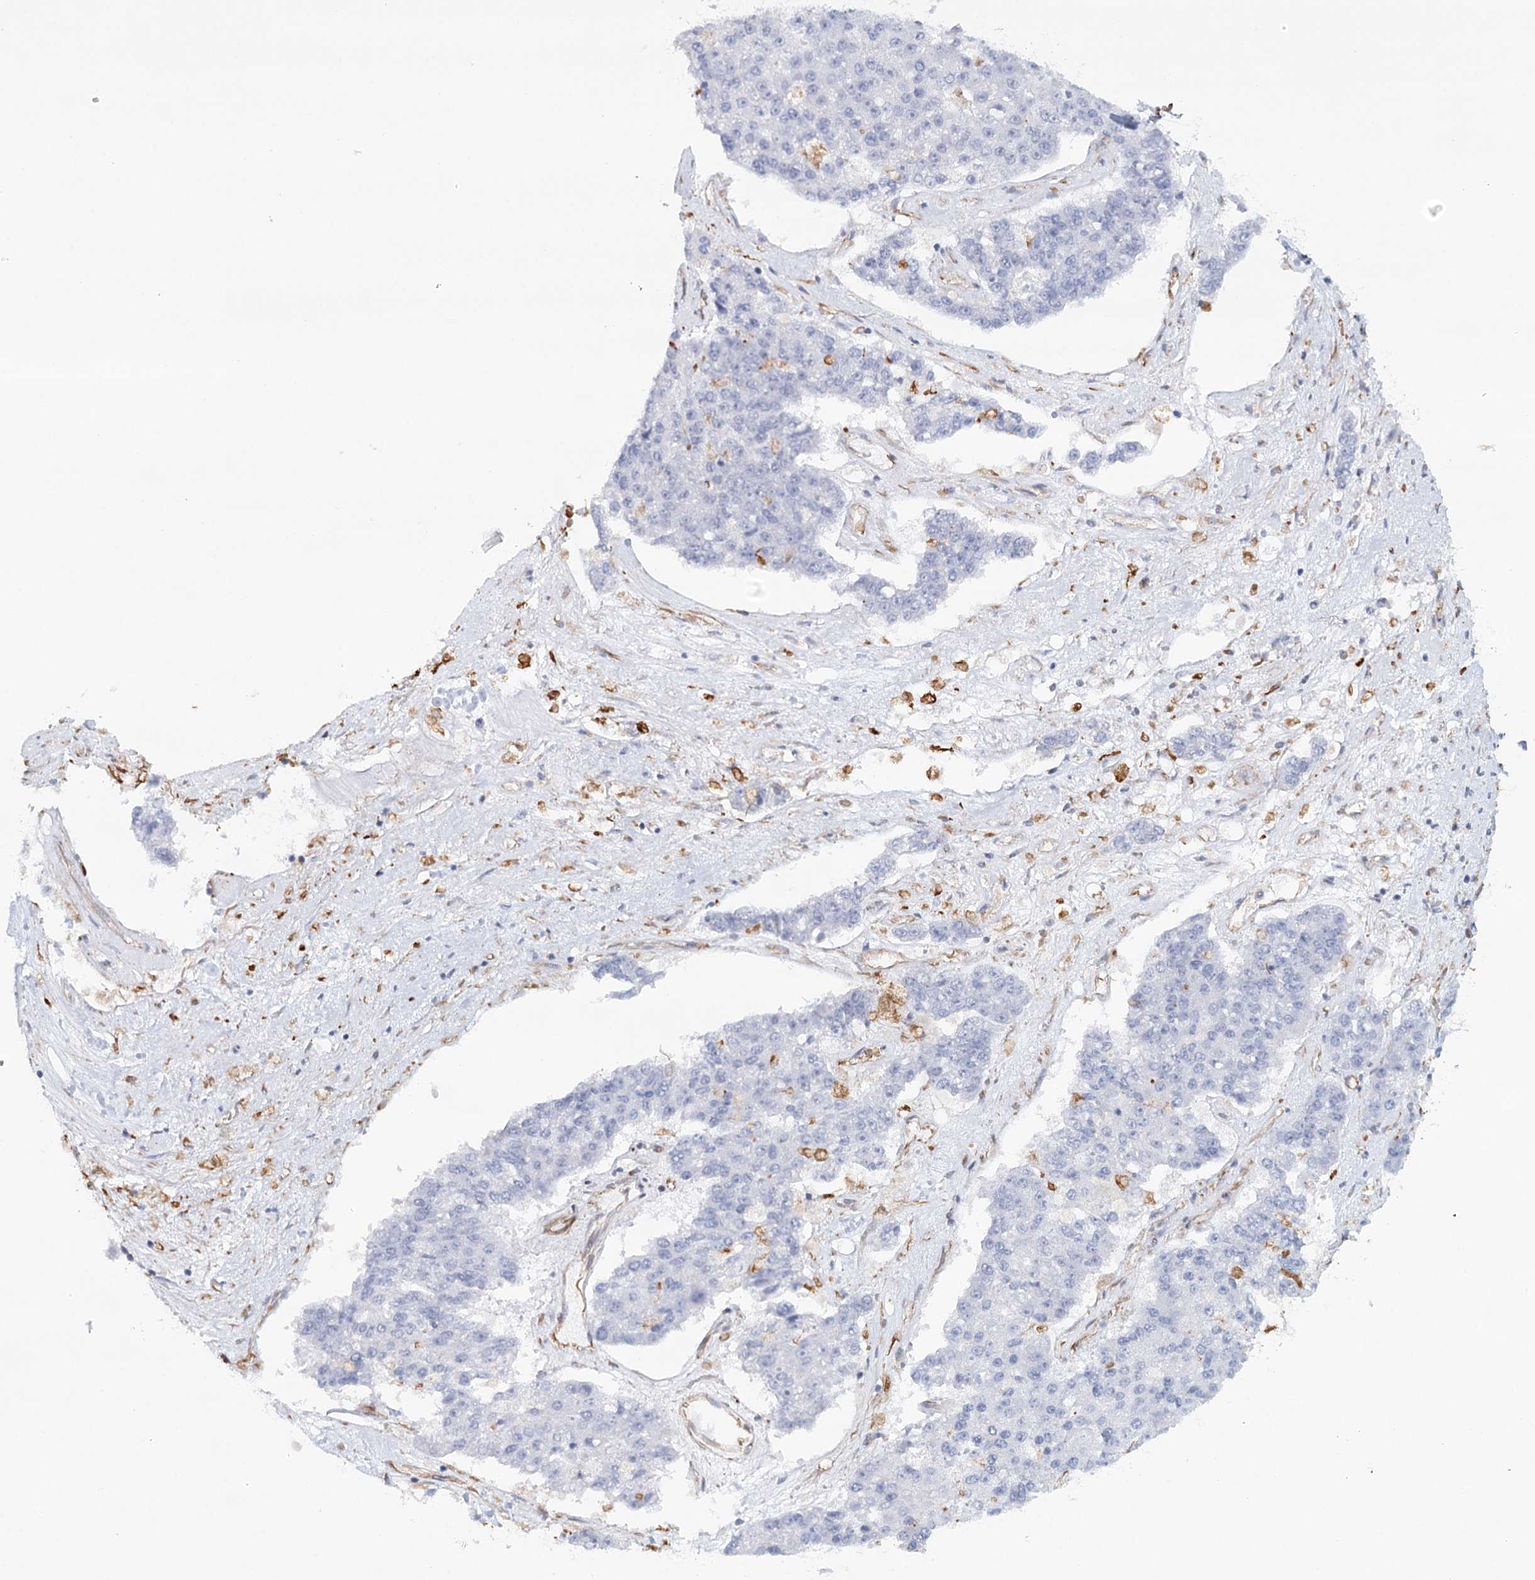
{"staining": {"intensity": "negative", "quantity": "none", "location": "none"}, "tissue": "pancreatic cancer", "cell_type": "Tumor cells", "image_type": "cancer", "snomed": [{"axis": "morphology", "description": "Adenocarcinoma, NOS"}, {"axis": "topography", "description": "Pancreas"}], "caption": "The image exhibits no staining of tumor cells in pancreatic cancer (adenocarcinoma).", "gene": "SYNPO", "patient": {"sex": "male", "age": 50}}